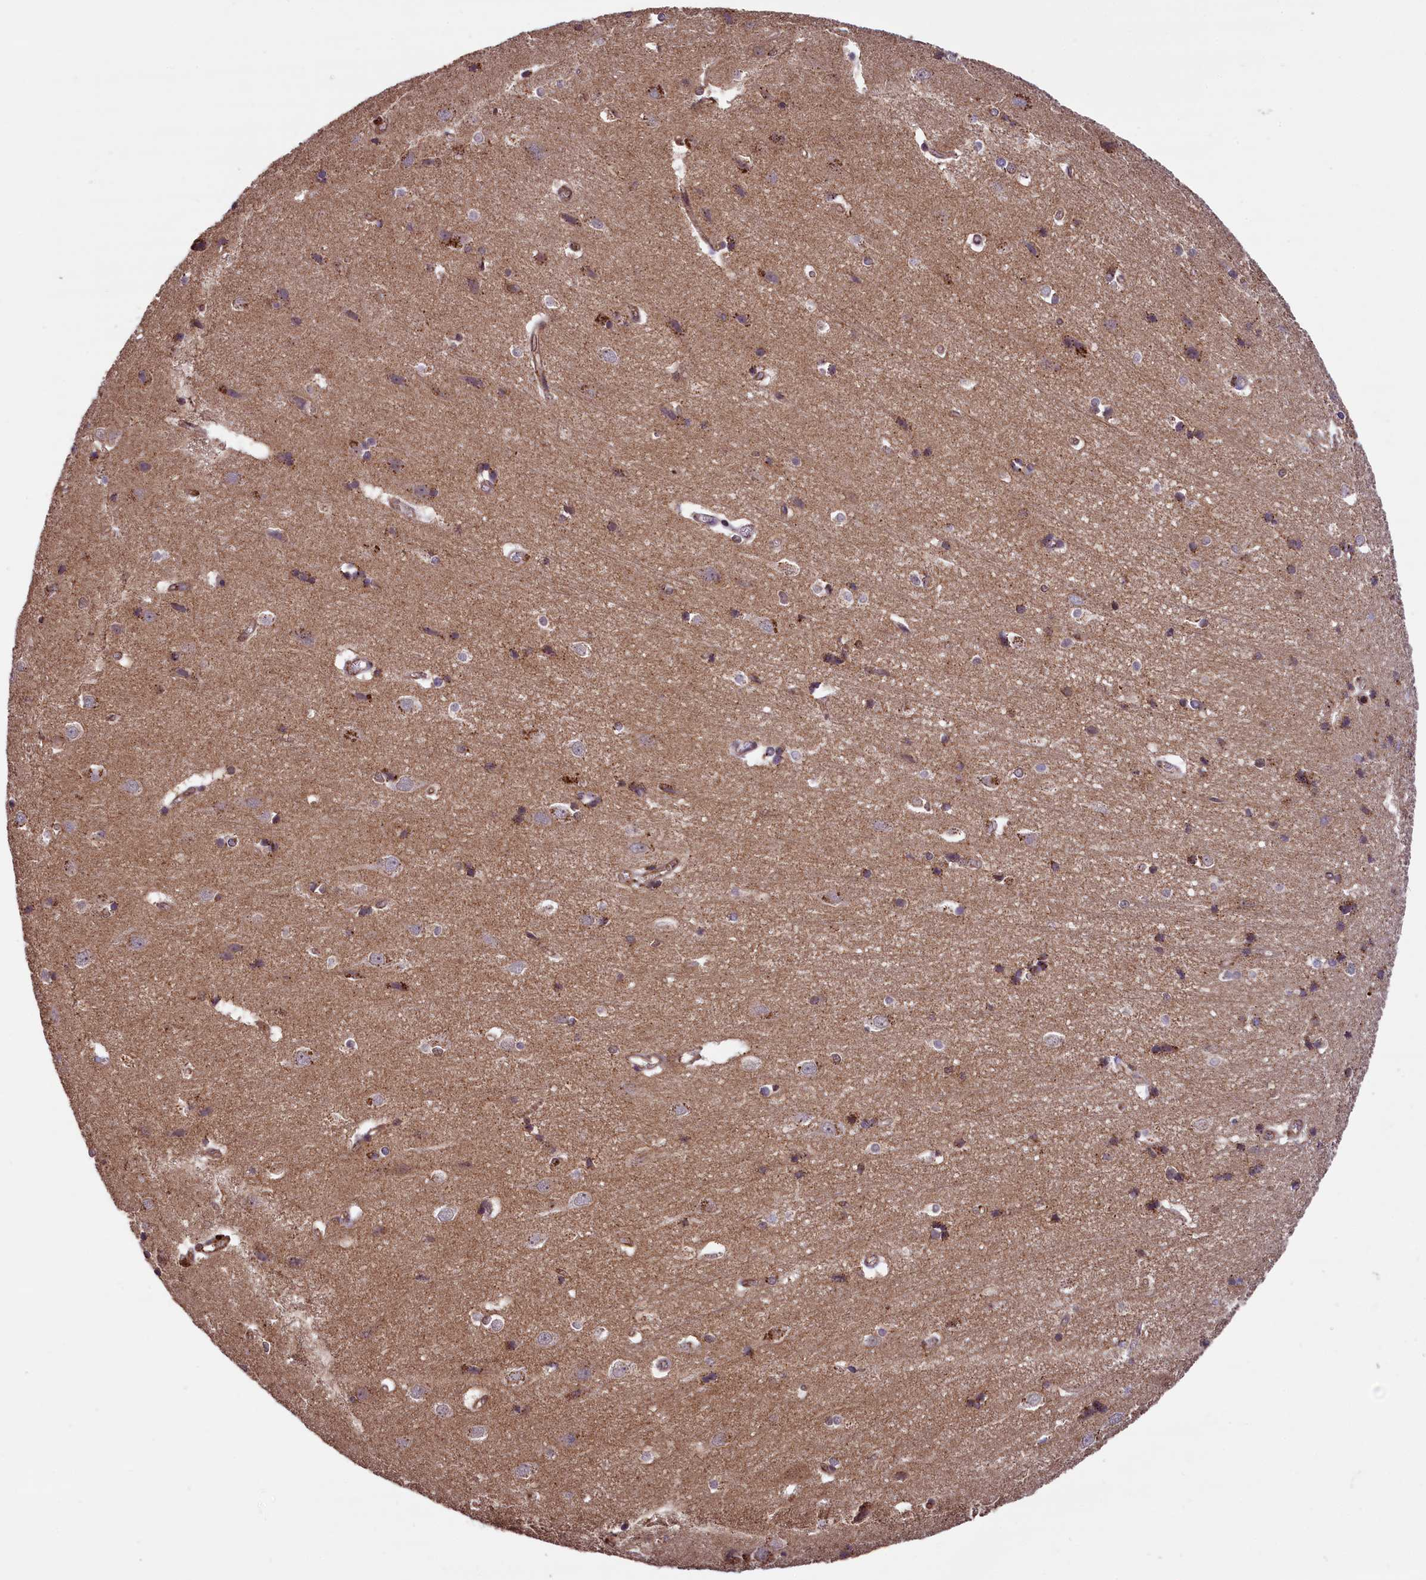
{"staining": {"intensity": "moderate", "quantity": "25%-75%", "location": "cytoplasmic/membranous,nuclear"}, "tissue": "cerebral cortex", "cell_type": "Endothelial cells", "image_type": "normal", "snomed": [{"axis": "morphology", "description": "Normal tissue, NOS"}, {"axis": "topography", "description": "Cerebral cortex"}], "caption": "Normal cerebral cortex displays moderate cytoplasmic/membranous,nuclear positivity in about 25%-75% of endothelial cells, visualized by immunohistochemistry.", "gene": "IST1", "patient": {"sex": "male", "age": 54}}